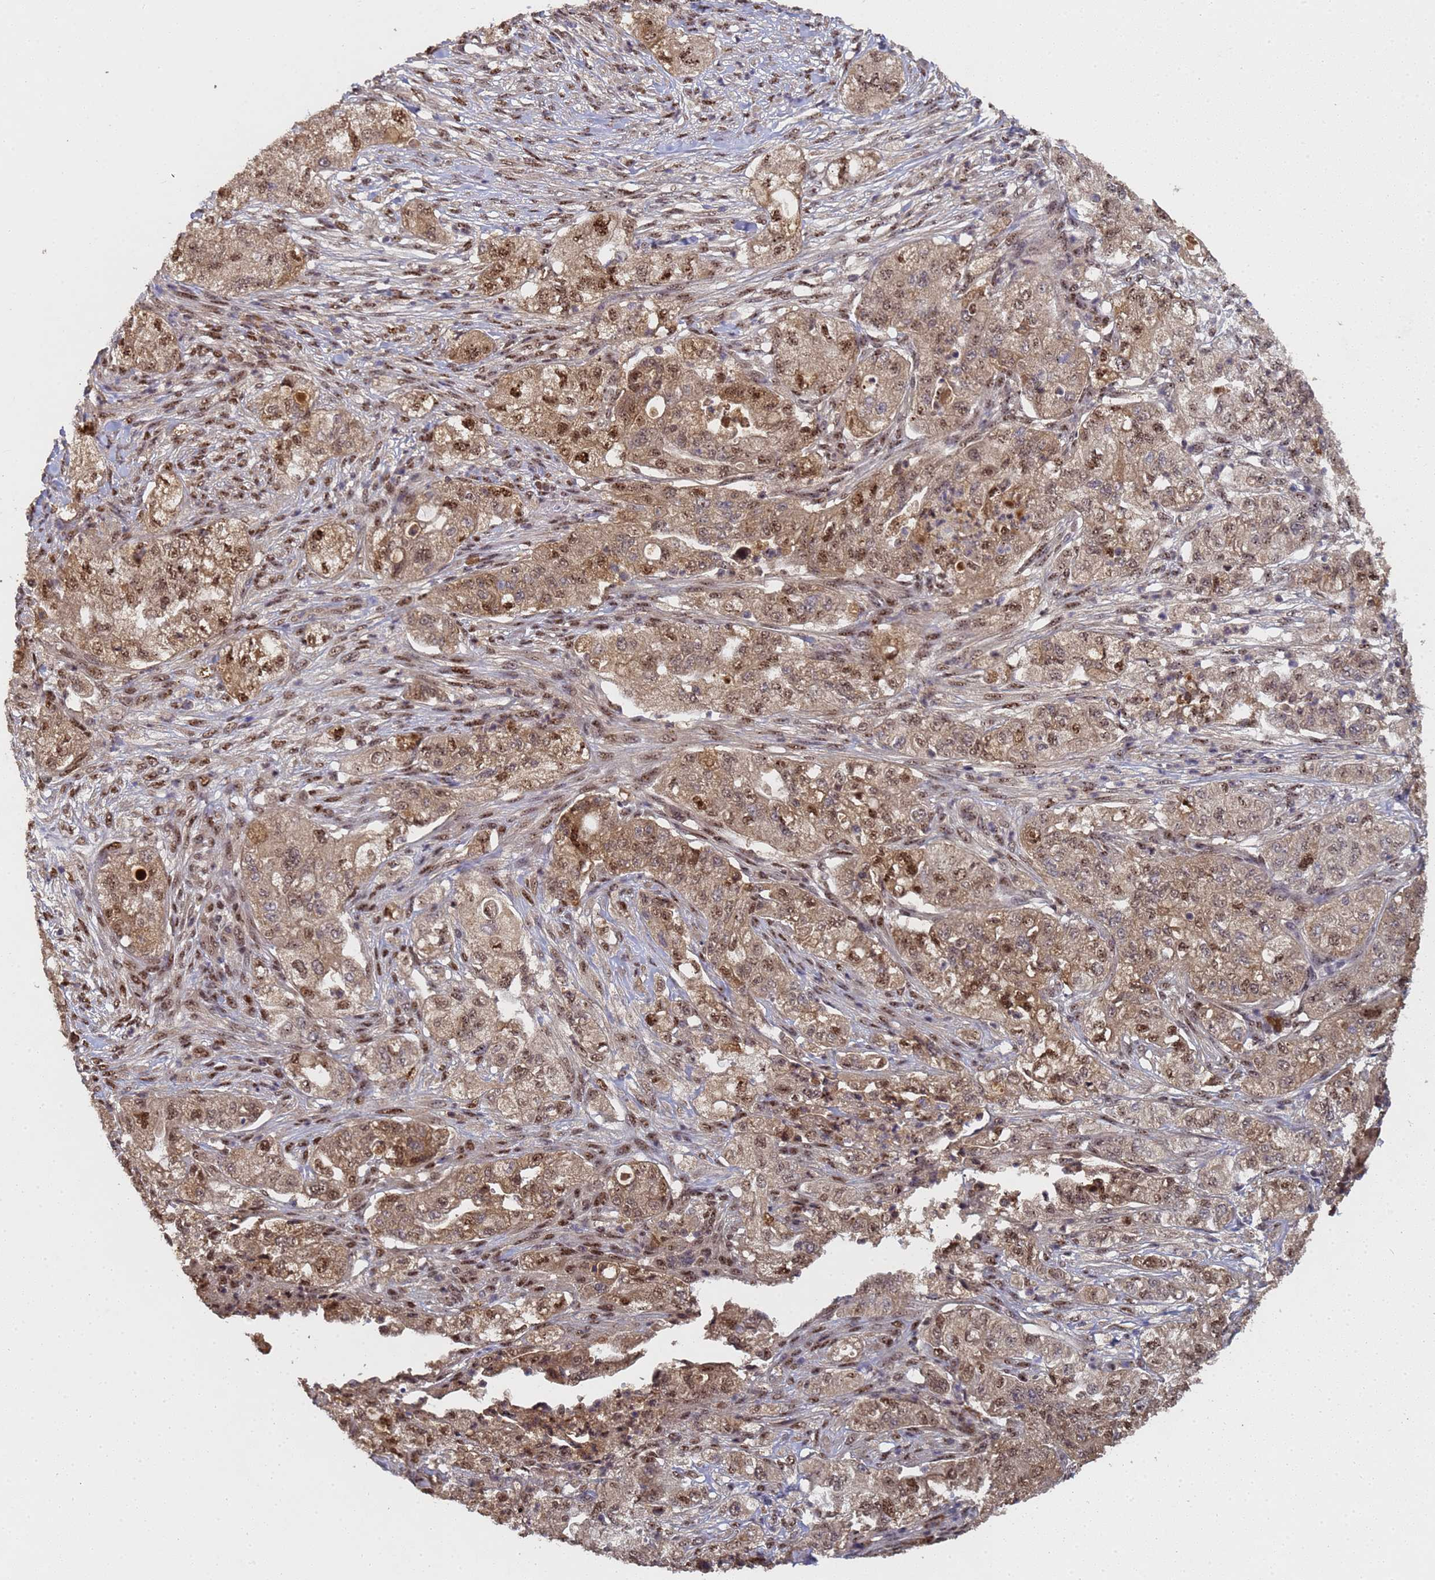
{"staining": {"intensity": "moderate", "quantity": ">75%", "location": "cytoplasmic/membranous,nuclear"}, "tissue": "pancreatic cancer", "cell_type": "Tumor cells", "image_type": "cancer", "snomed": [{"axis": "morphology", "description": "Adenocarcinoma, NOS"}, {"axis": "topography", "description": "Pancreas"}], "caption": "Immunohistochemistry micrograph of neoplastic tissue: adenocarcinoma (pancreatic) stained using immunohistochemistry displays medium levels of moderate protein expression localized specifically in the cytoplasmic/membranous and nuclear of tumor cells, appearing as a cytoplasmic/membranous and nuclear brown color.", "gene": "SECISBP2", "patient": {"sex": "female", "age": 78}}